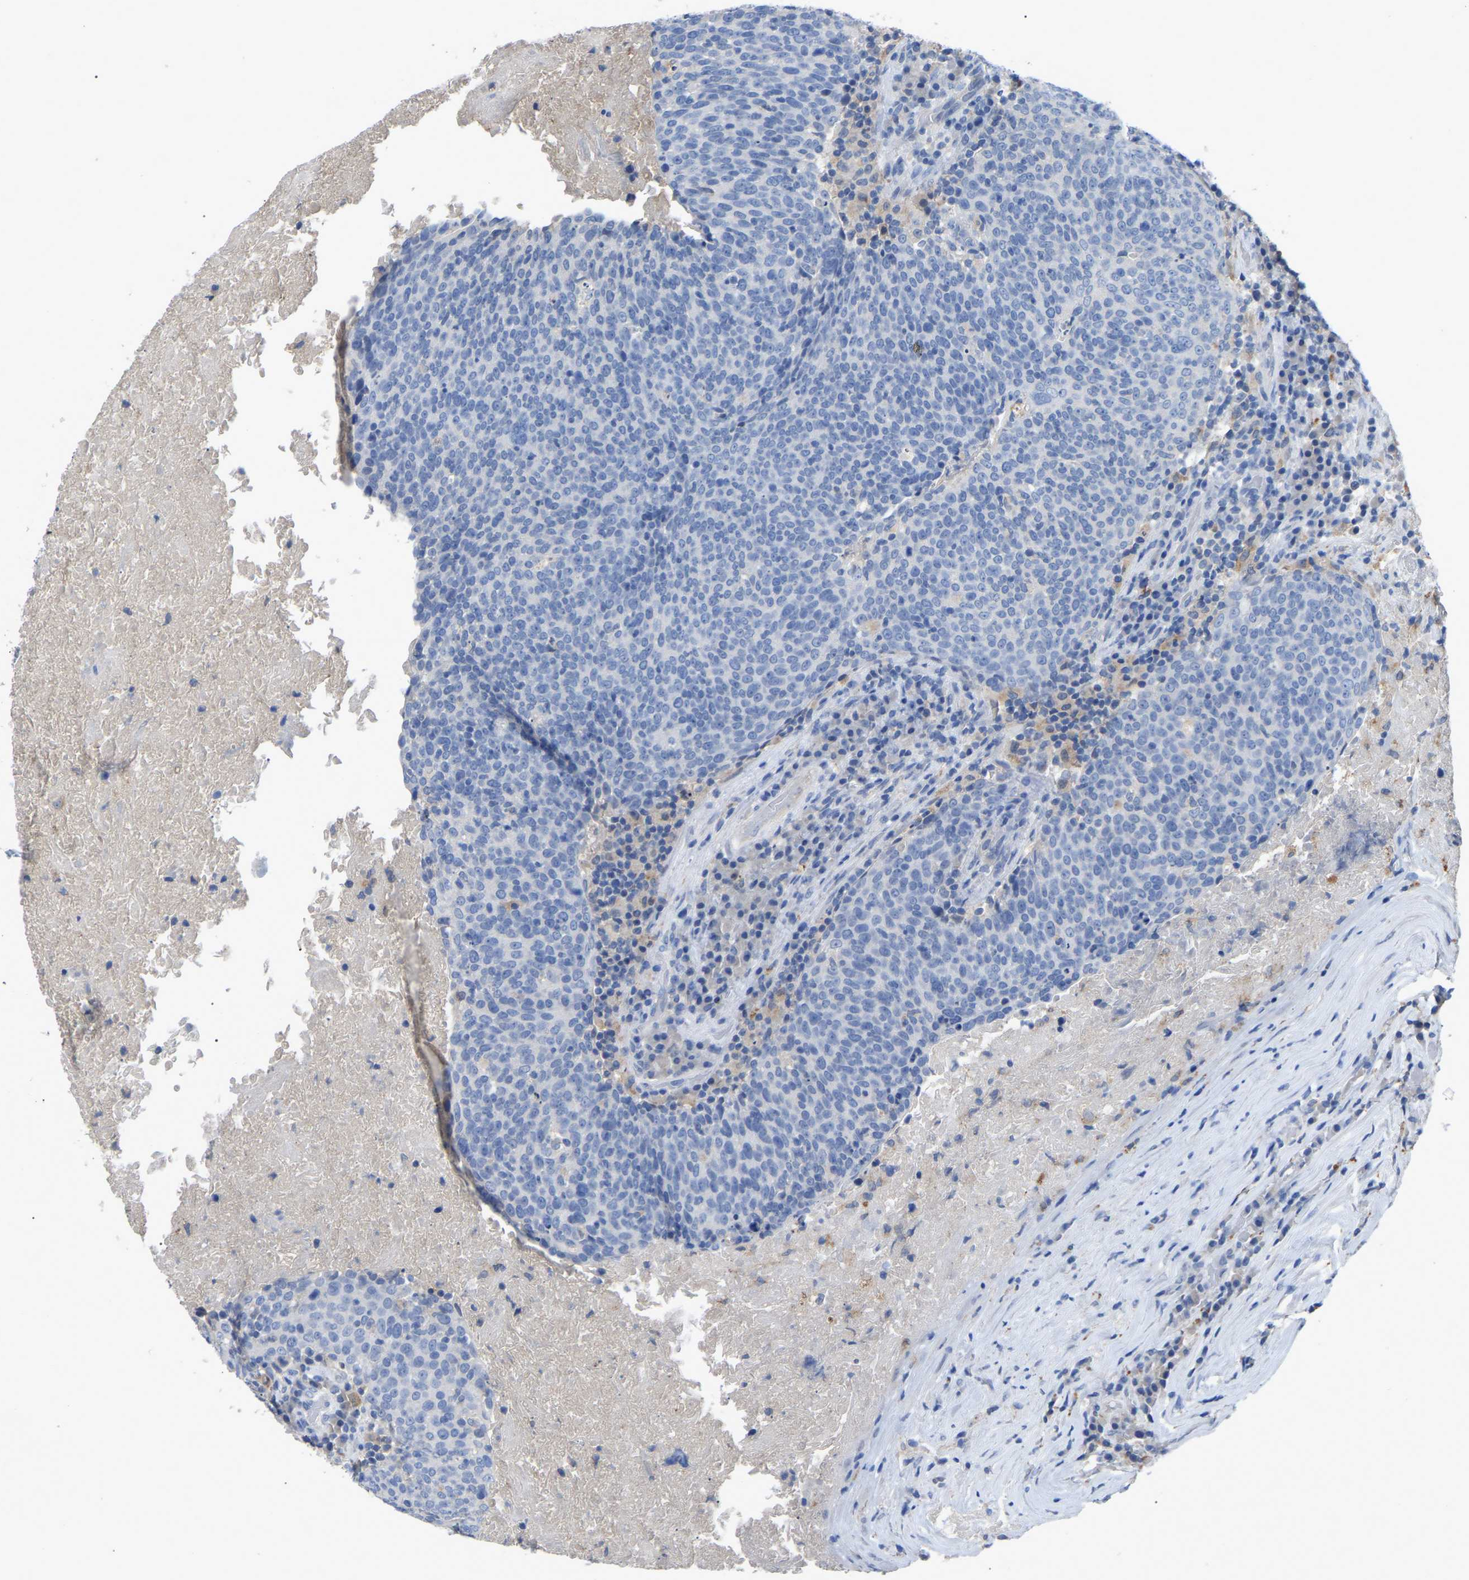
{"staining": {"intensity": "negative", "quantity": "none", "location": "none"}, "tissue": "head and neck cancer", "cell_type": "Tumor cells", "image_type": "cancer", "snomed": [{"axis": "morphology", "description": "Squamous cell carcinoma, NOS"}, {"axis": "morphology", "description": "Squamous cell carcinoma, metastatic, NOS"}, {"axis": "topography", "description": "Lymph node"}, {"axis": "topography", "description": "Head-Neck"}], "caption": "A micrograph of human head and neck cancer (metastatic squamous cell carcinoma) is negative for staining in tumor cells.", "gene": "SMPD2", "patient": {"sex": "male", "age": 62}}